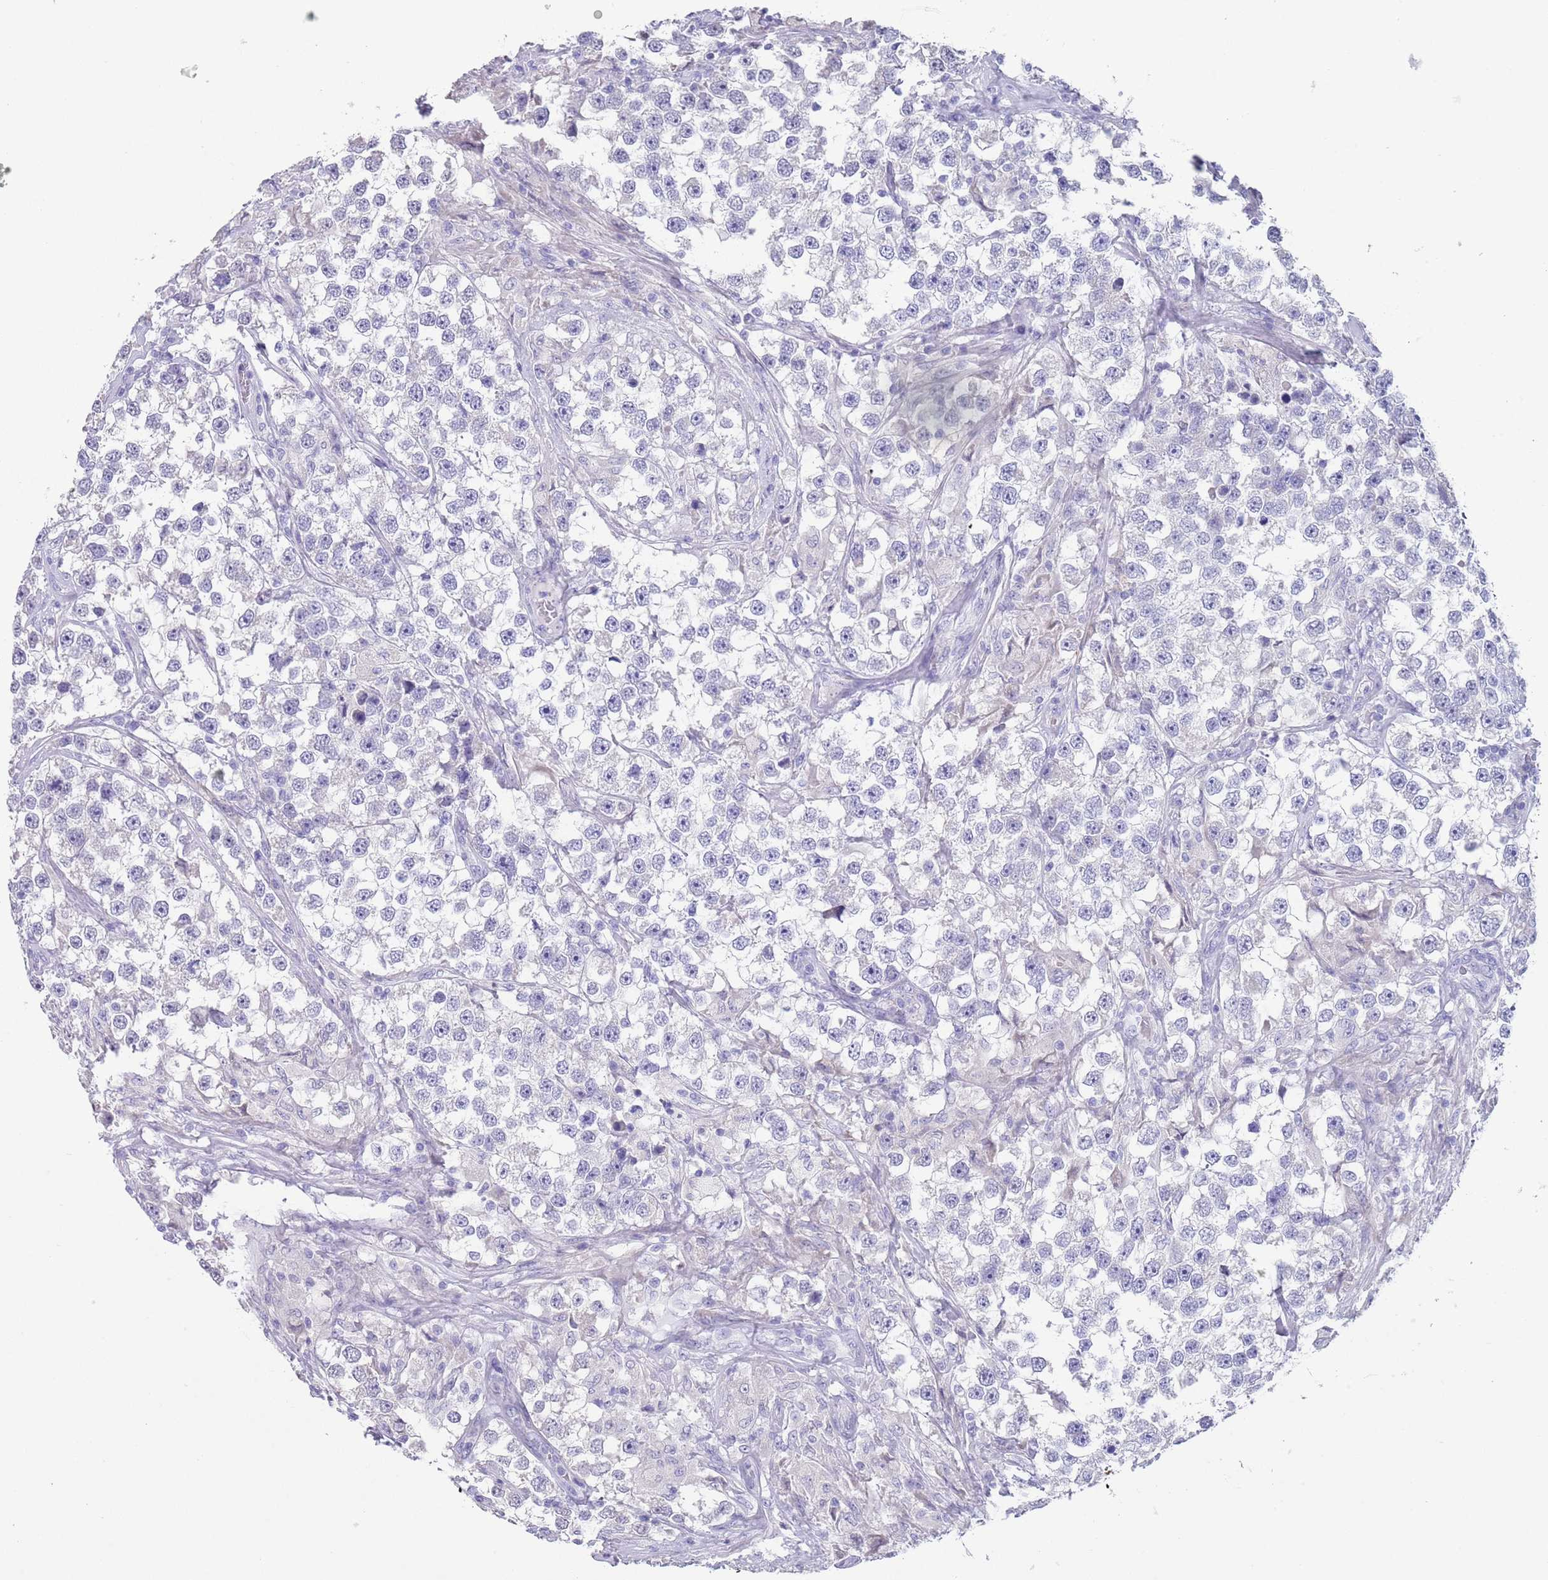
{"staining": {"intensity": "negative", "quantity": "none", "location": "none"}, "tissue": "testis cancer", "cell_type": "Tumor cells", "image_type": "cancer", "snomed": [{"axis": "morphology", "description": "Seminoma, NOS"}, {"axis": "topography", "description": "Testis"}], "caption": "This histopathology image is of testis cancer stained with IHC to label a protein in brown with the nuclei are counter-stained blue. There is no expression in tumor cells.", "gene": "SPIRE2", "patient": {"sex": "male", "age": 46}}